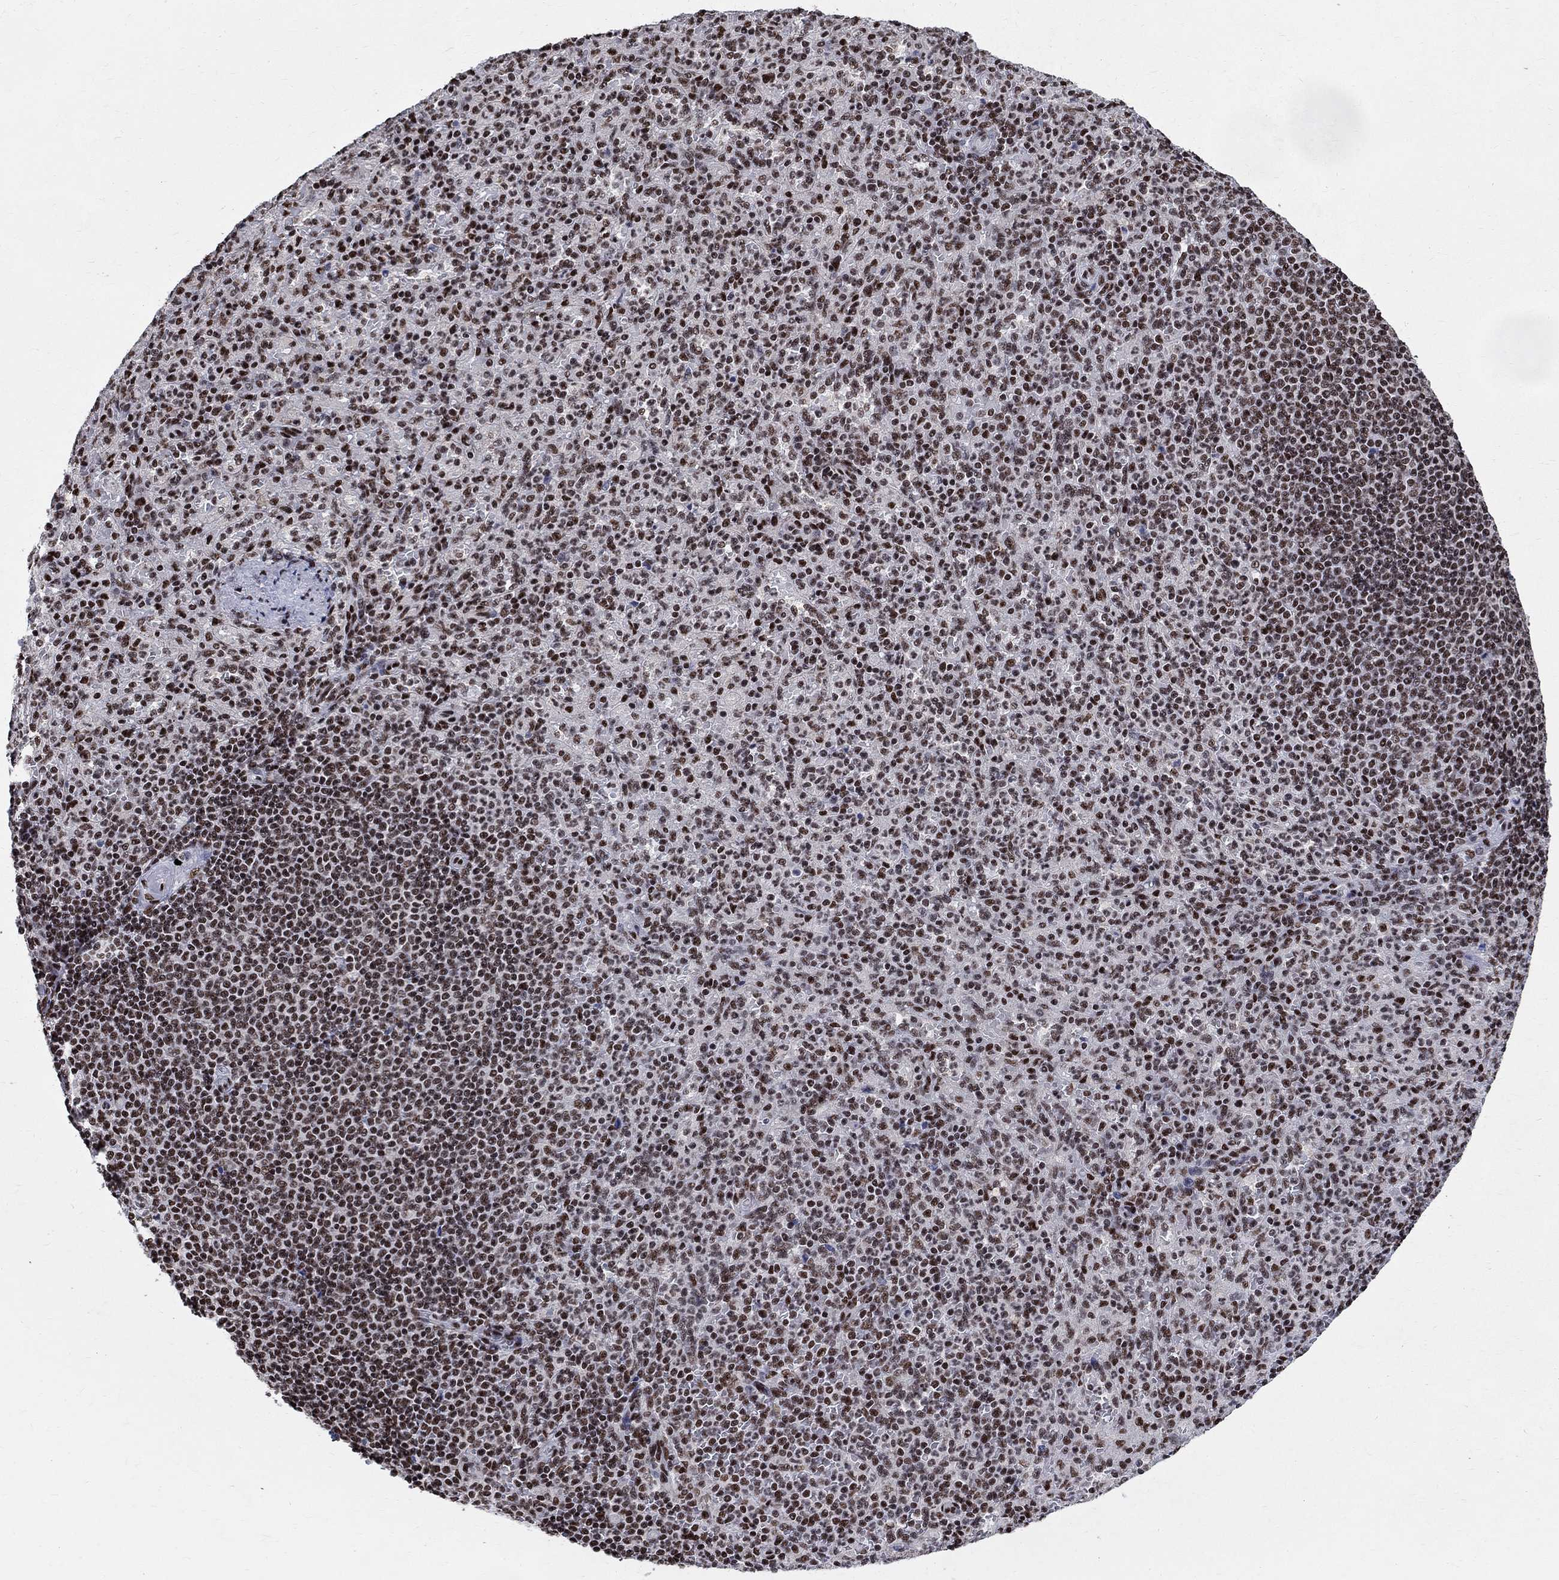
{"staining": {"intensity": "strong", "quantity": "25%-75%", "location": "nuclear"}, "tissue": "spleen", "cell_type": "Cells in red pulp", "image_type": "normal", "snomed": [{"axis": "morphology", "description": "Normal tissue, NOS"}, {"axis": "topography", "description": "Spleen"}], "caption": "Spleen stained with IHC demonstrates strong nuclear expression in about 25%-75% of cells in red pulp. Nuclei are stained in blue.", "gene": "FBXO16", "patient": {"sex": "female", "age": 74}}